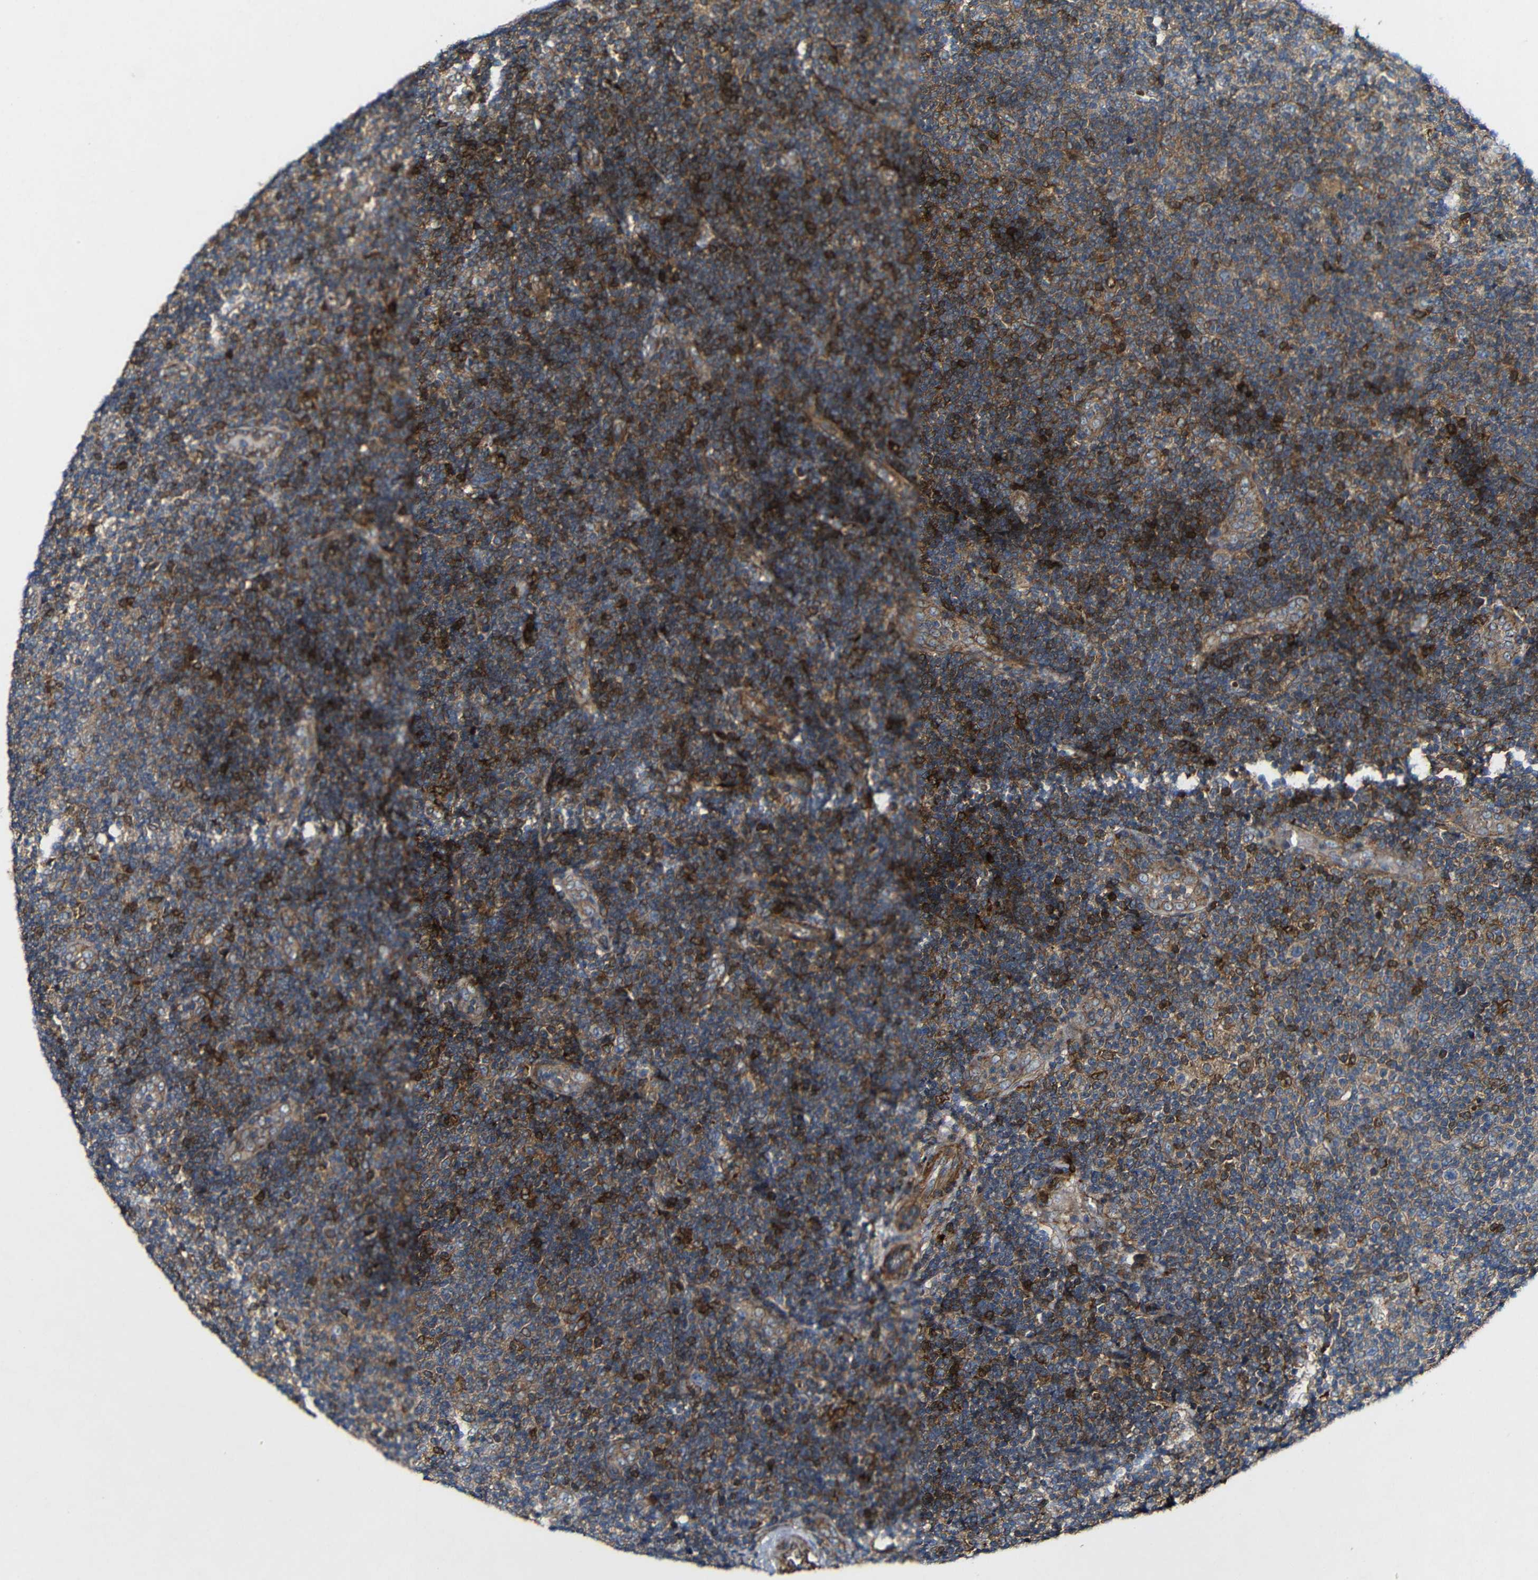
{"staining": {"intensity": "strong", "quantity": "25%-75%", "location": "cytoplasmic/membranous"}, "tissue": "lymphoma", "cell_type": "Tumor cells", "image_type": "cancer", "snomed": [{"axis": "morphology", "description": "Malignant lymphoma, non-Hodgkin's type, Low grade"}, {"axis": "topography", "description": "Lymph node"}], "caption": "Malignant lymphoma, non-Hodgkin's type (low-grade) was stained to show a protein in brown. There is high levels of strong cytoplasmic/membranous staining in approximately 25%-75% of tumor cells. (Stains: DAB (3,3'-diaminobenzidine) in brown, nuclei in blue, Microscopy: brightfield microscopy at high magnification).", "gene": "GSDME", "patient": {"sex": "male", "age": 83}}